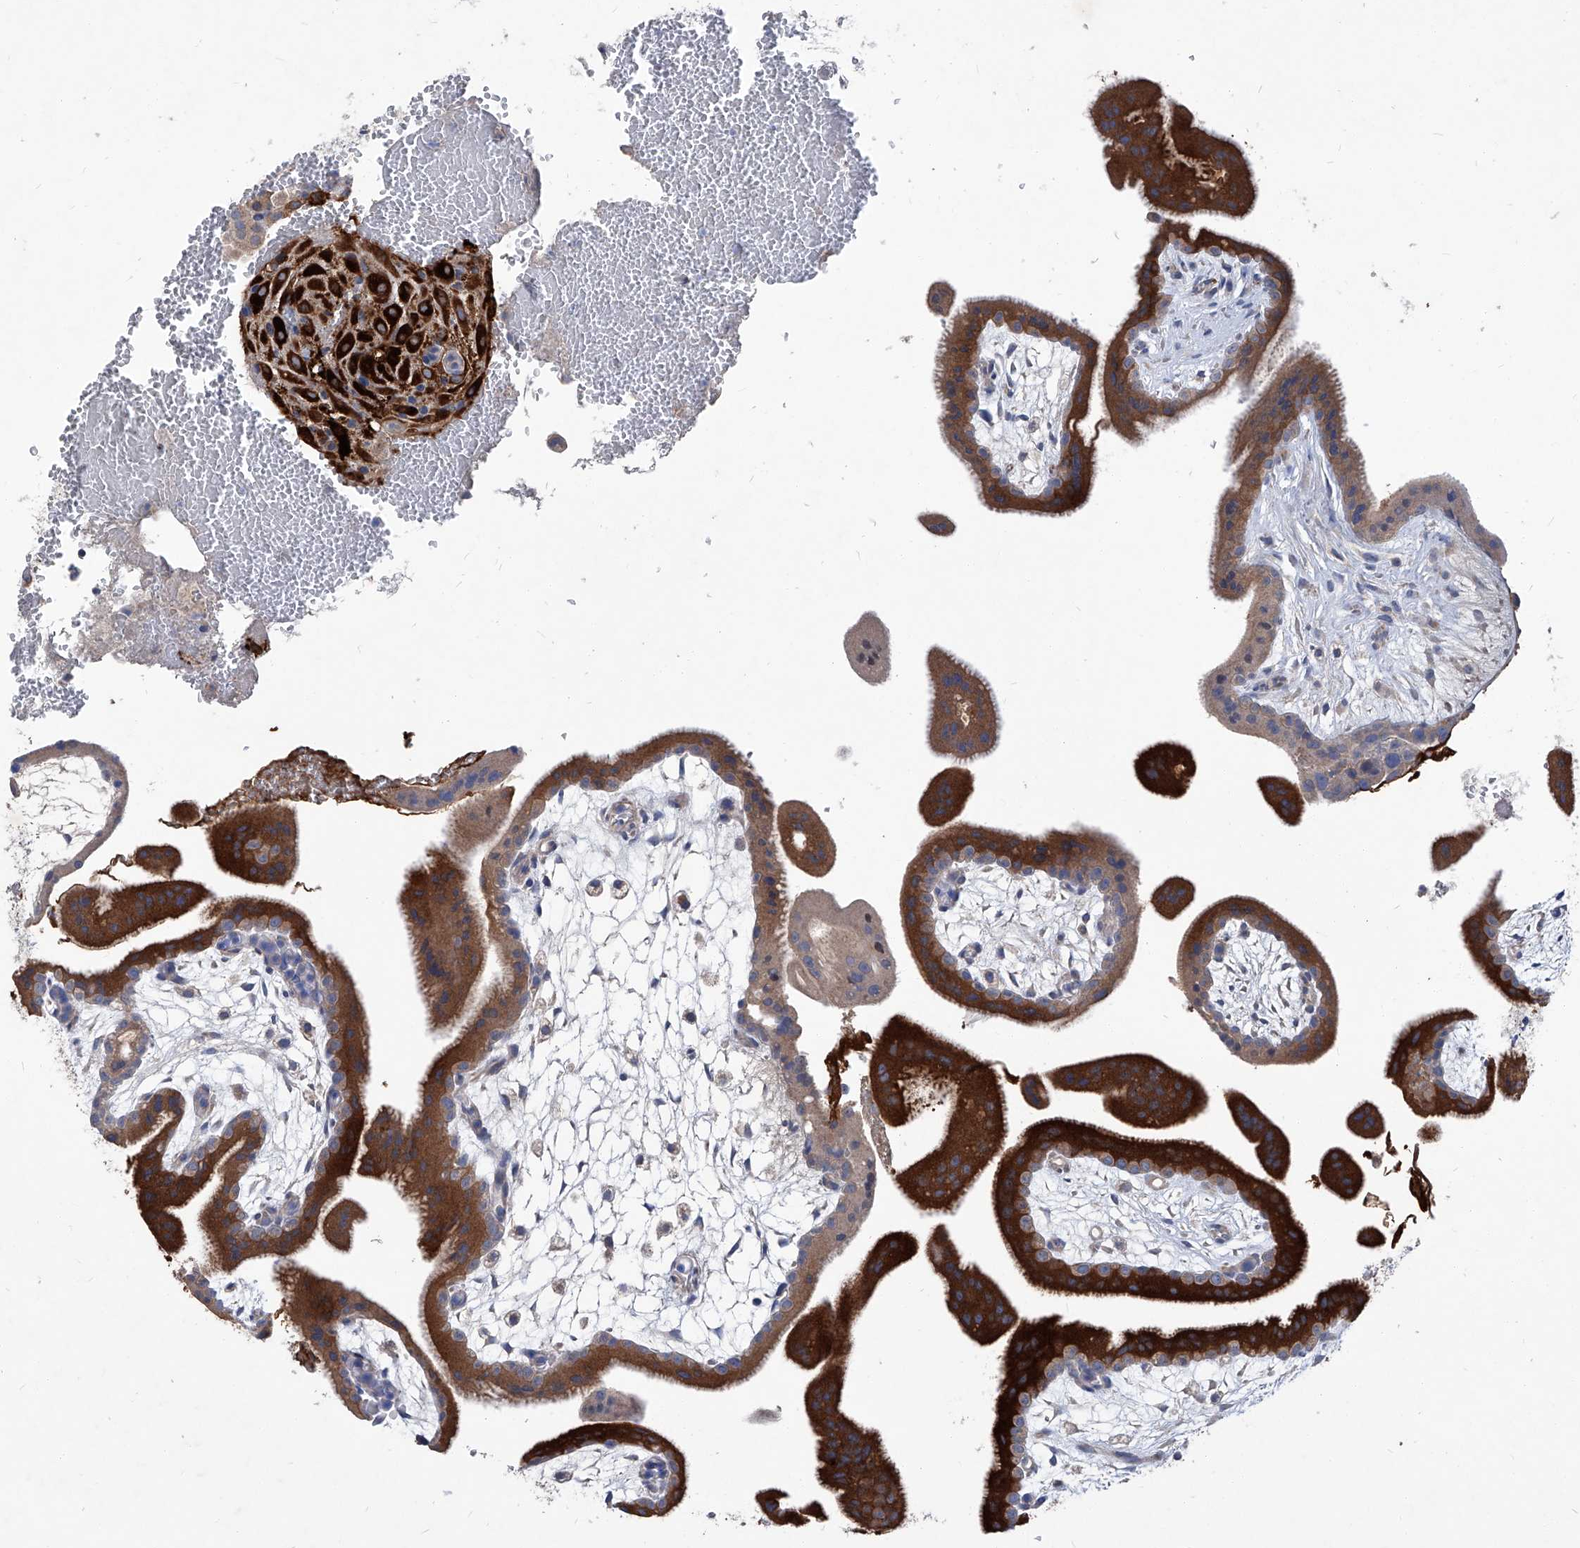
{"staining": {"intensity": "strong", "quantity": "25%-75%", "location": "cytoplasmic/membranous"}, "tissue": "placenta", "cell_type": "Decidual cells", "image_type": "normal", "snomed": [{"axis": "morphology", "description": "Normal tissue, NOS"}, {"axis": "topography", "description": "Placenta"}], "caption": "The histopathology image reveals a brown stain indicating the presence of a protein in the cytoplasmic/membranous of decidual cells in placenta. The protein is stained brown, and the nuclei are stained in blue (DAB IHC with brightfield microscopy, high magnification).", "gene": "EPHA8", "patient": {"sex": "female", "age": 35}}